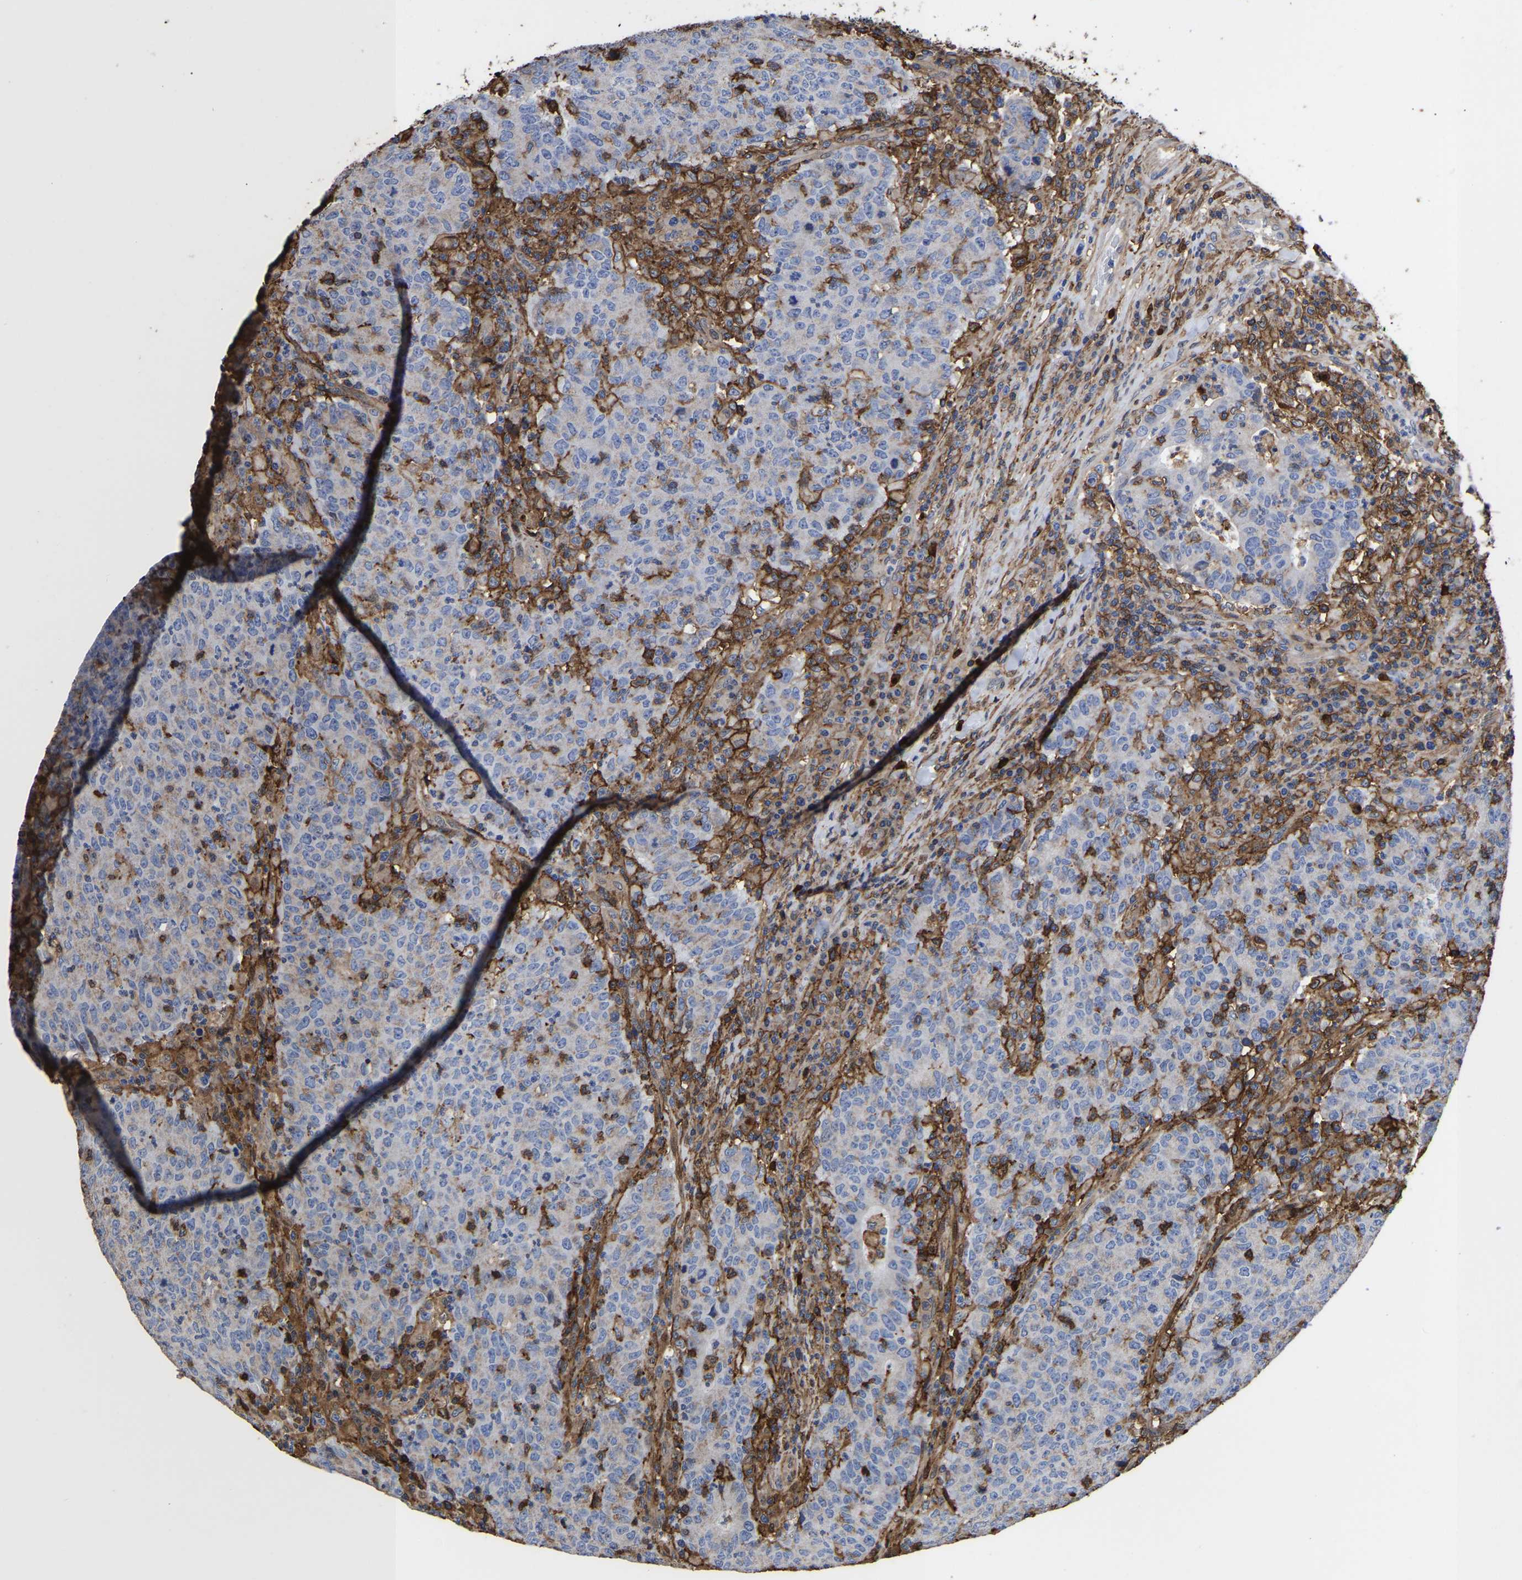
{"staining": {"intensity": "negative", "quantity": "none", "location": "none"}, "tissue": "colorectal cancer", "cell_type": "Tumor cells", "image_type": "cancer", "snomed": [{"axis": "morphology", "description": "Adenocarcinoma, NOS"}, {"axis": "topography", "description": "Colon"}], "caption": "The micrograph demonstrates no significant expression in tumor cells of colorectal adenocarcinoma. (Immunohistochemistry, brightfield microscopy, high magnification).", "gene": "LIF", "patient": {"sex": "female", "age": 75}}